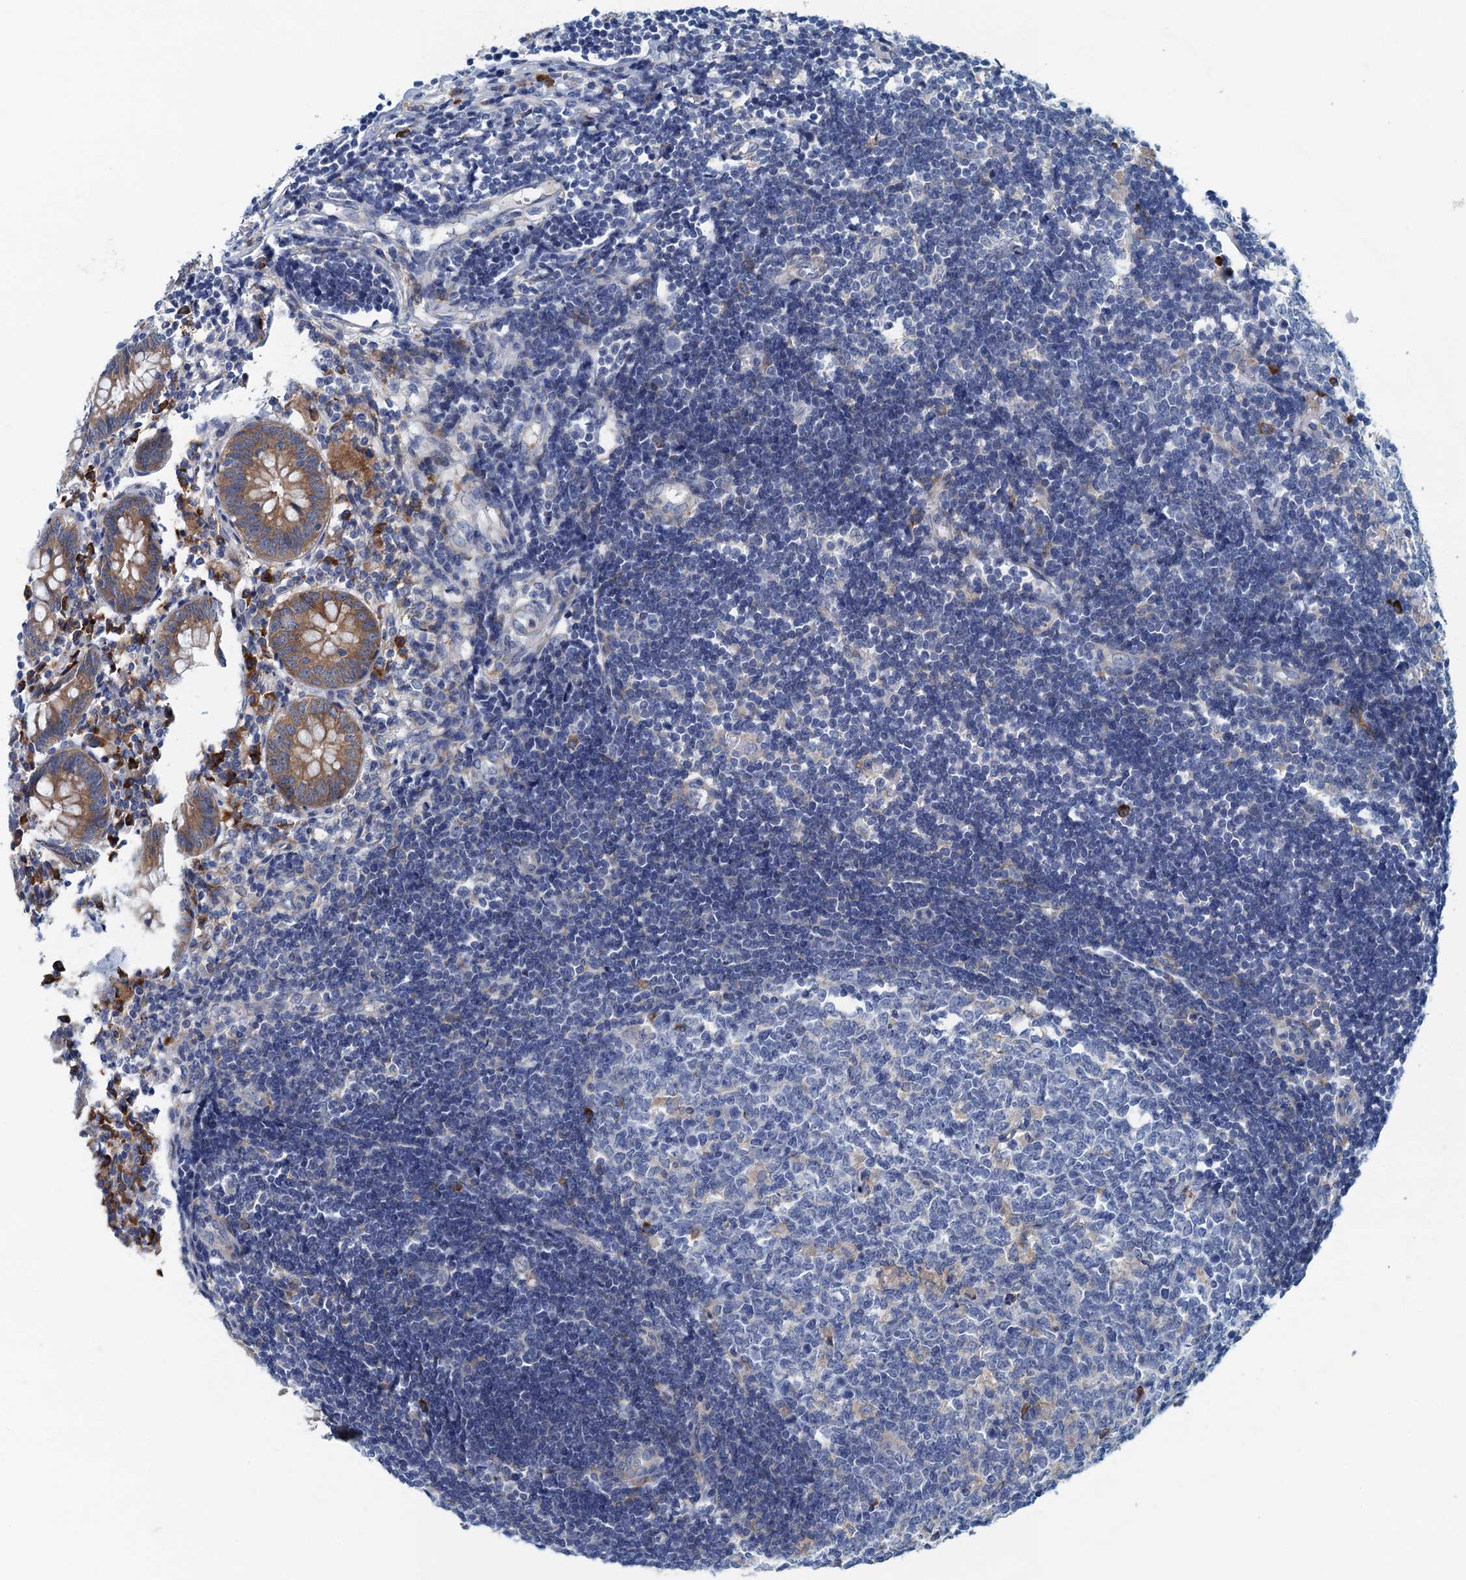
{"staining": {"intensity": "moderate", "quantity": ">75%", "location": "cytoplasmic/membranous"}, "tissue": "appendix", "cell_type": "Glandular cells", "image_type": "normal", "snomed": [{"axis": "morphology", "description": "Normal tissue, NOS"}, {"axis": "topography", "description": "Appendix"}], "caption": "The histopathology image exhibits staining of normal appendix, revealing moderate cytoplasmic/membranous protein staining (brown color) within glandular cells. (IHC, brightfield microscopy, high magnification).", "gene": "MYDGF", "patient": {"sex": "female", "age": 54}}